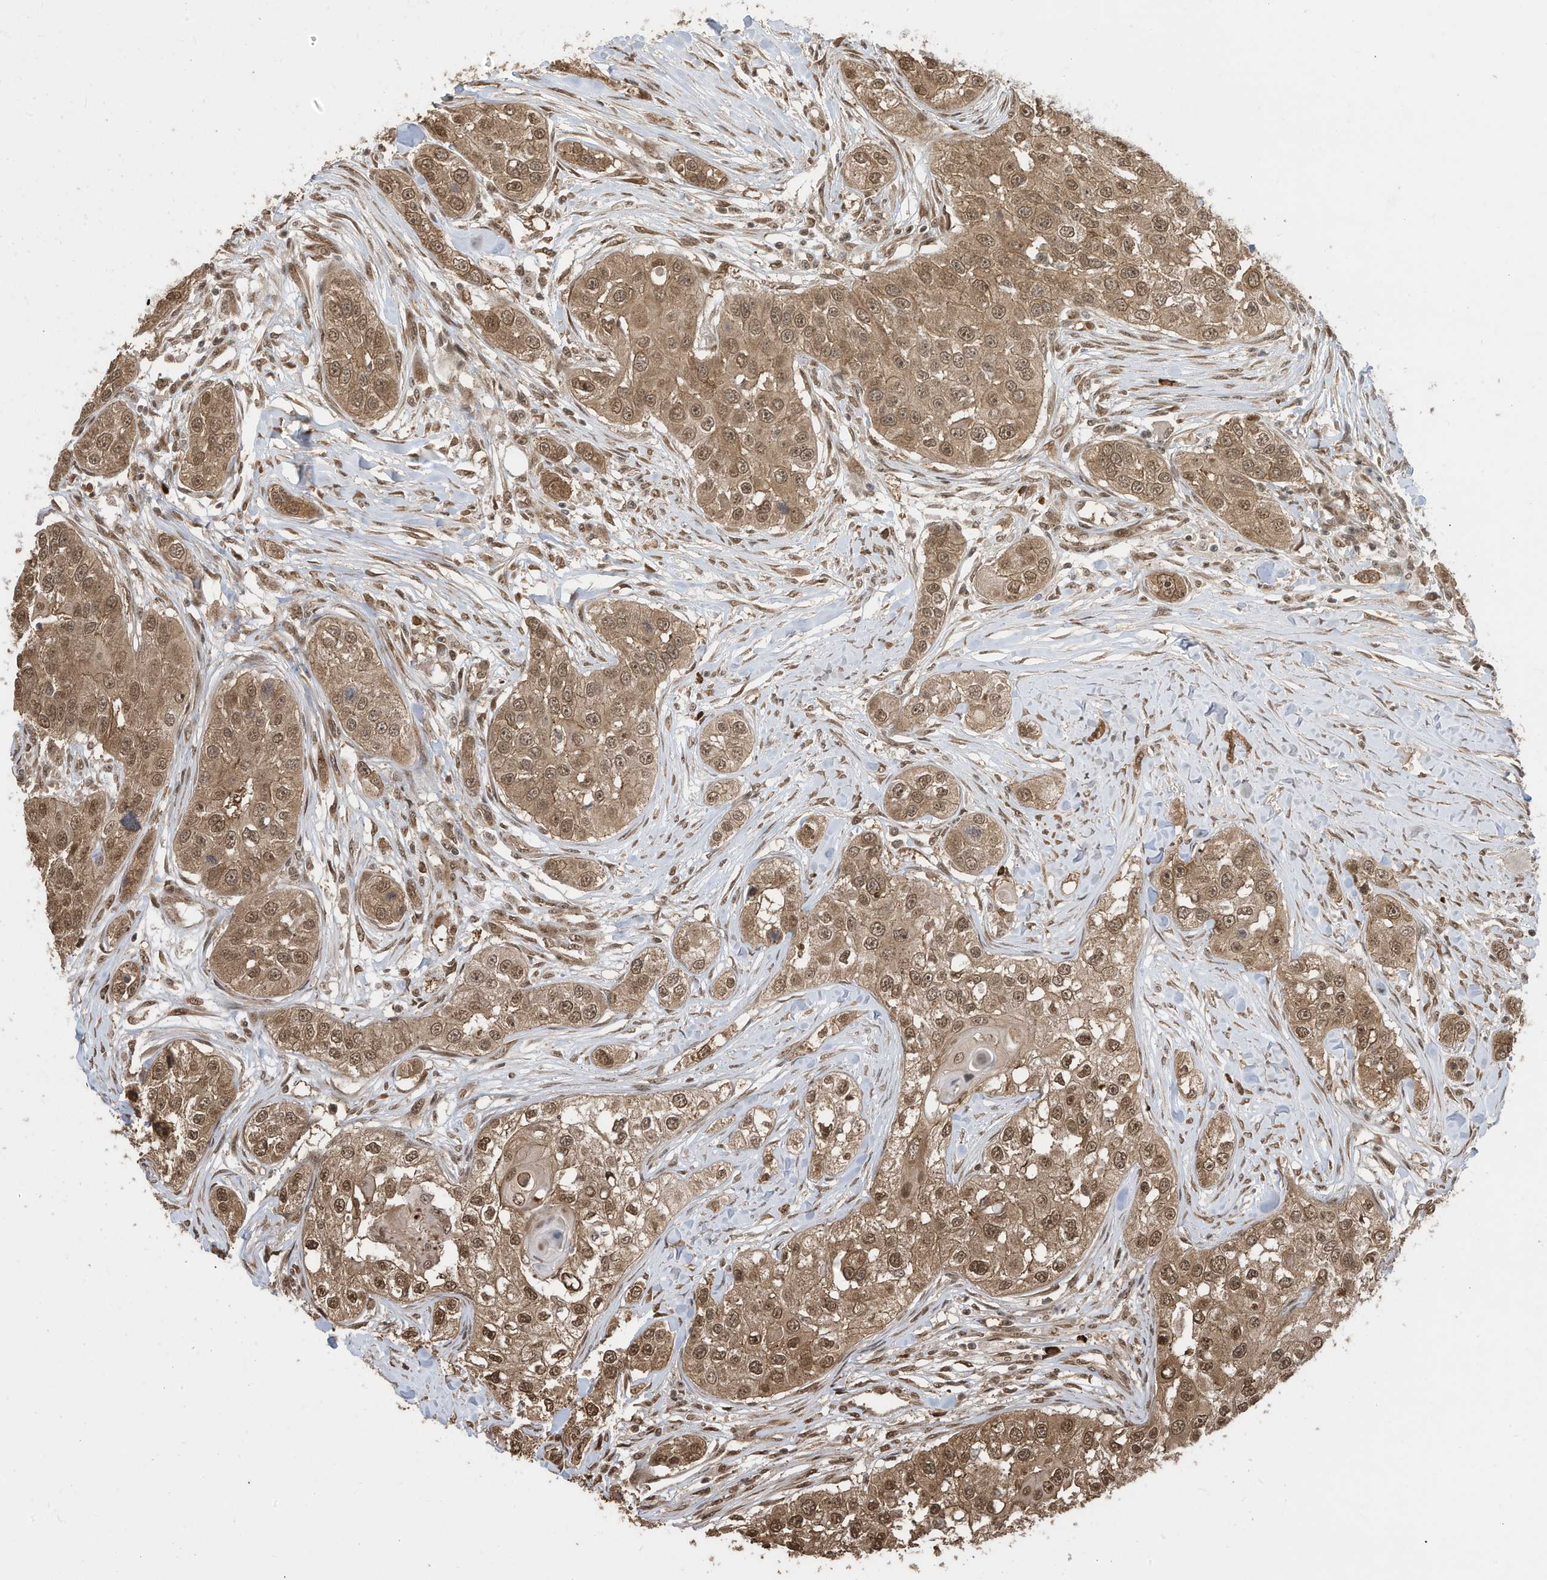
{"staining": {"intensity": "moderate", "quantity": ">75%", "location": "cytoplasmic/membranous,nuclear"}, "tissue": "head and neck cancer", "cell_type": "Tumor cells", "image_type": "cancer", "snomed": [{"axis": "morphology", "description": "Normal tissue, NOS"}, {"axis": "morphology", "description": "Squamous cell carcinoma, NOS"}, {"axis": "topography", "description": "Skeletal muscle"}, {"axis": "topography", "description": "Head-Neck"}], "caption": "High-magnification brightfield microscopy of squamous cell carcinoma (head and neck) stained with DAB (brown) and counterstained with hematoxylin (blue). tumor cells exhibit moderate cytoplasmic/membranous and nuclear expression is seen in about>75% of cells.", "gene": "ZNF195", "patient": {"sex": "male", "age": 51}}